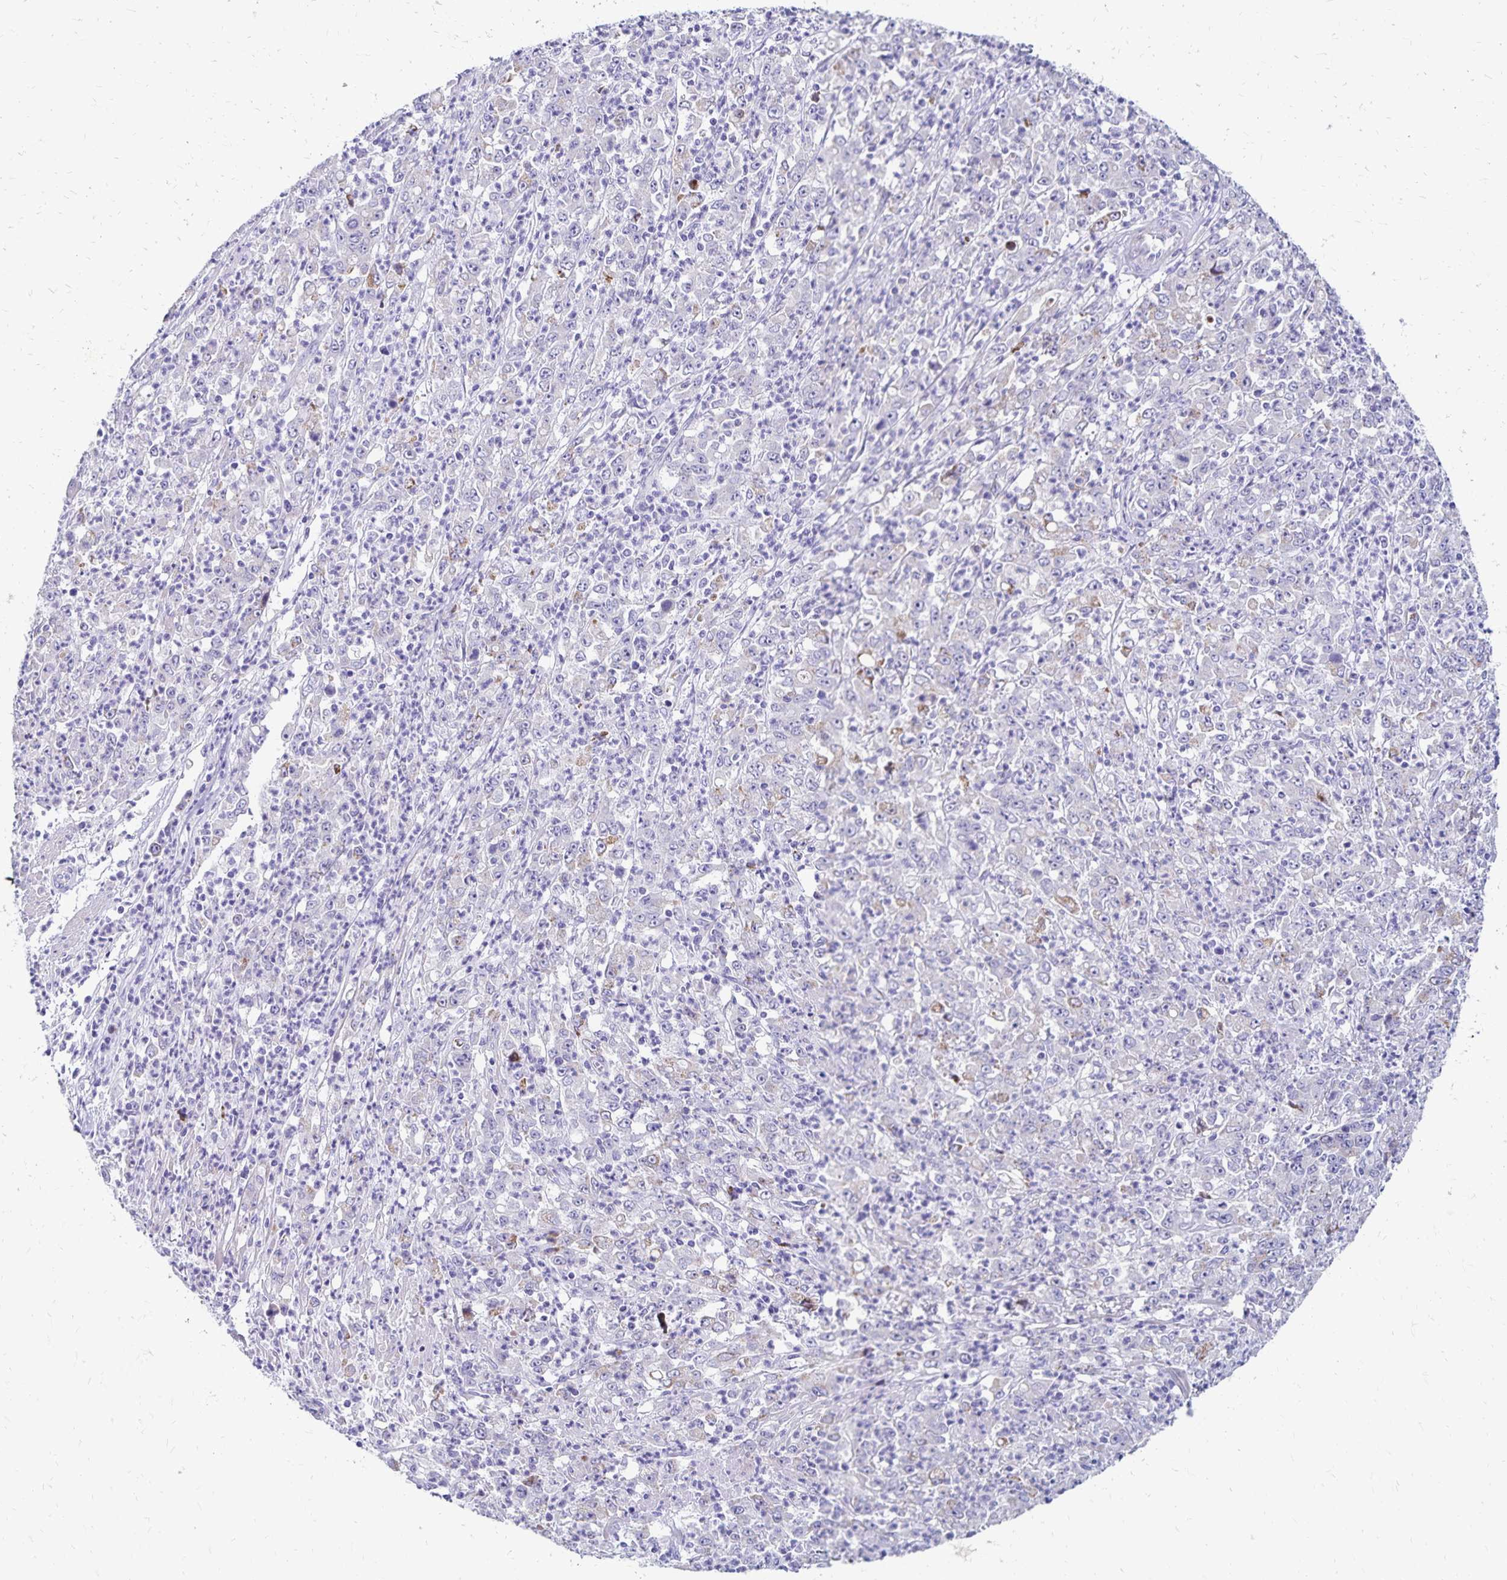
{"staining": {"intensity": "negative", "quantity": "none", "location": "none"}, "tissue": "stomach cancer", "cell_type": "Tumor cells", "image_type": "cancer", "snomed": [{"axis": "morphology", "description": "Adenocarcinoma, NOS"}, {"axis": "topography", "description": "Stomach, lower"}], "caption": "Tumor cells show no significant staining in adenocarcinoma (stomach).", "gene": "NECAP1", "patient": {"sex": "female", "age": 71}}